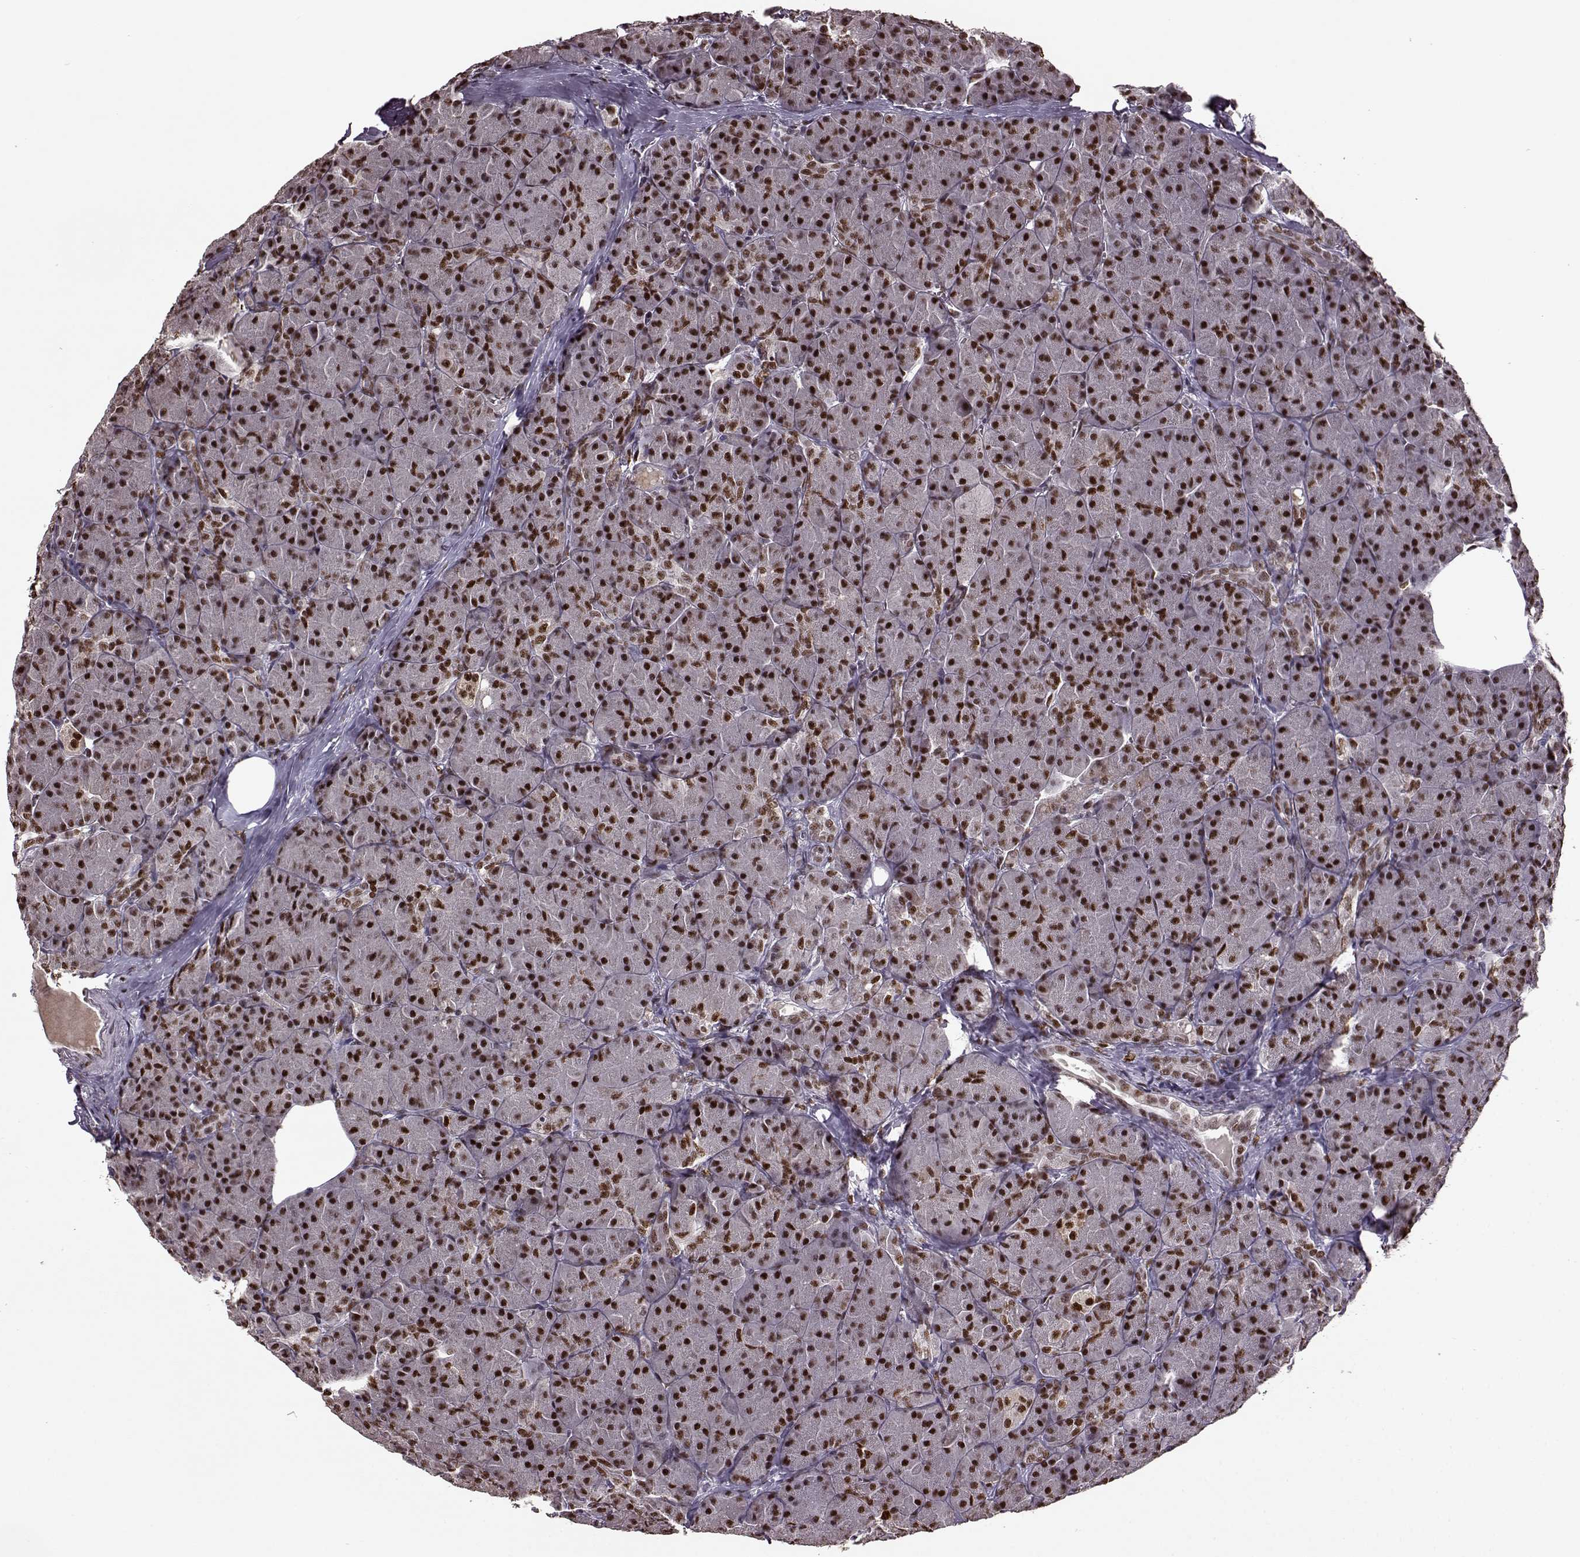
{"staining": {"intensity": "strong", "quantity": ">75%", "location": "nuclear"}, "tissue": "pancreas", "cell_type": "Exocrine glandular cells", "image_type": "normal", "snomed": [{"axis": "morphology", "description": "Normal tissue, NOS"}, {"axis": "topography", "description": "Pancreas"}], "caption": "IHC of unremarkable pancreas reveals high levels of strong nuclear positivity in approximately >75% of exocrine glandular cells.", "gene": "FTO", "patient": {"sex": "male", "age": 57}}